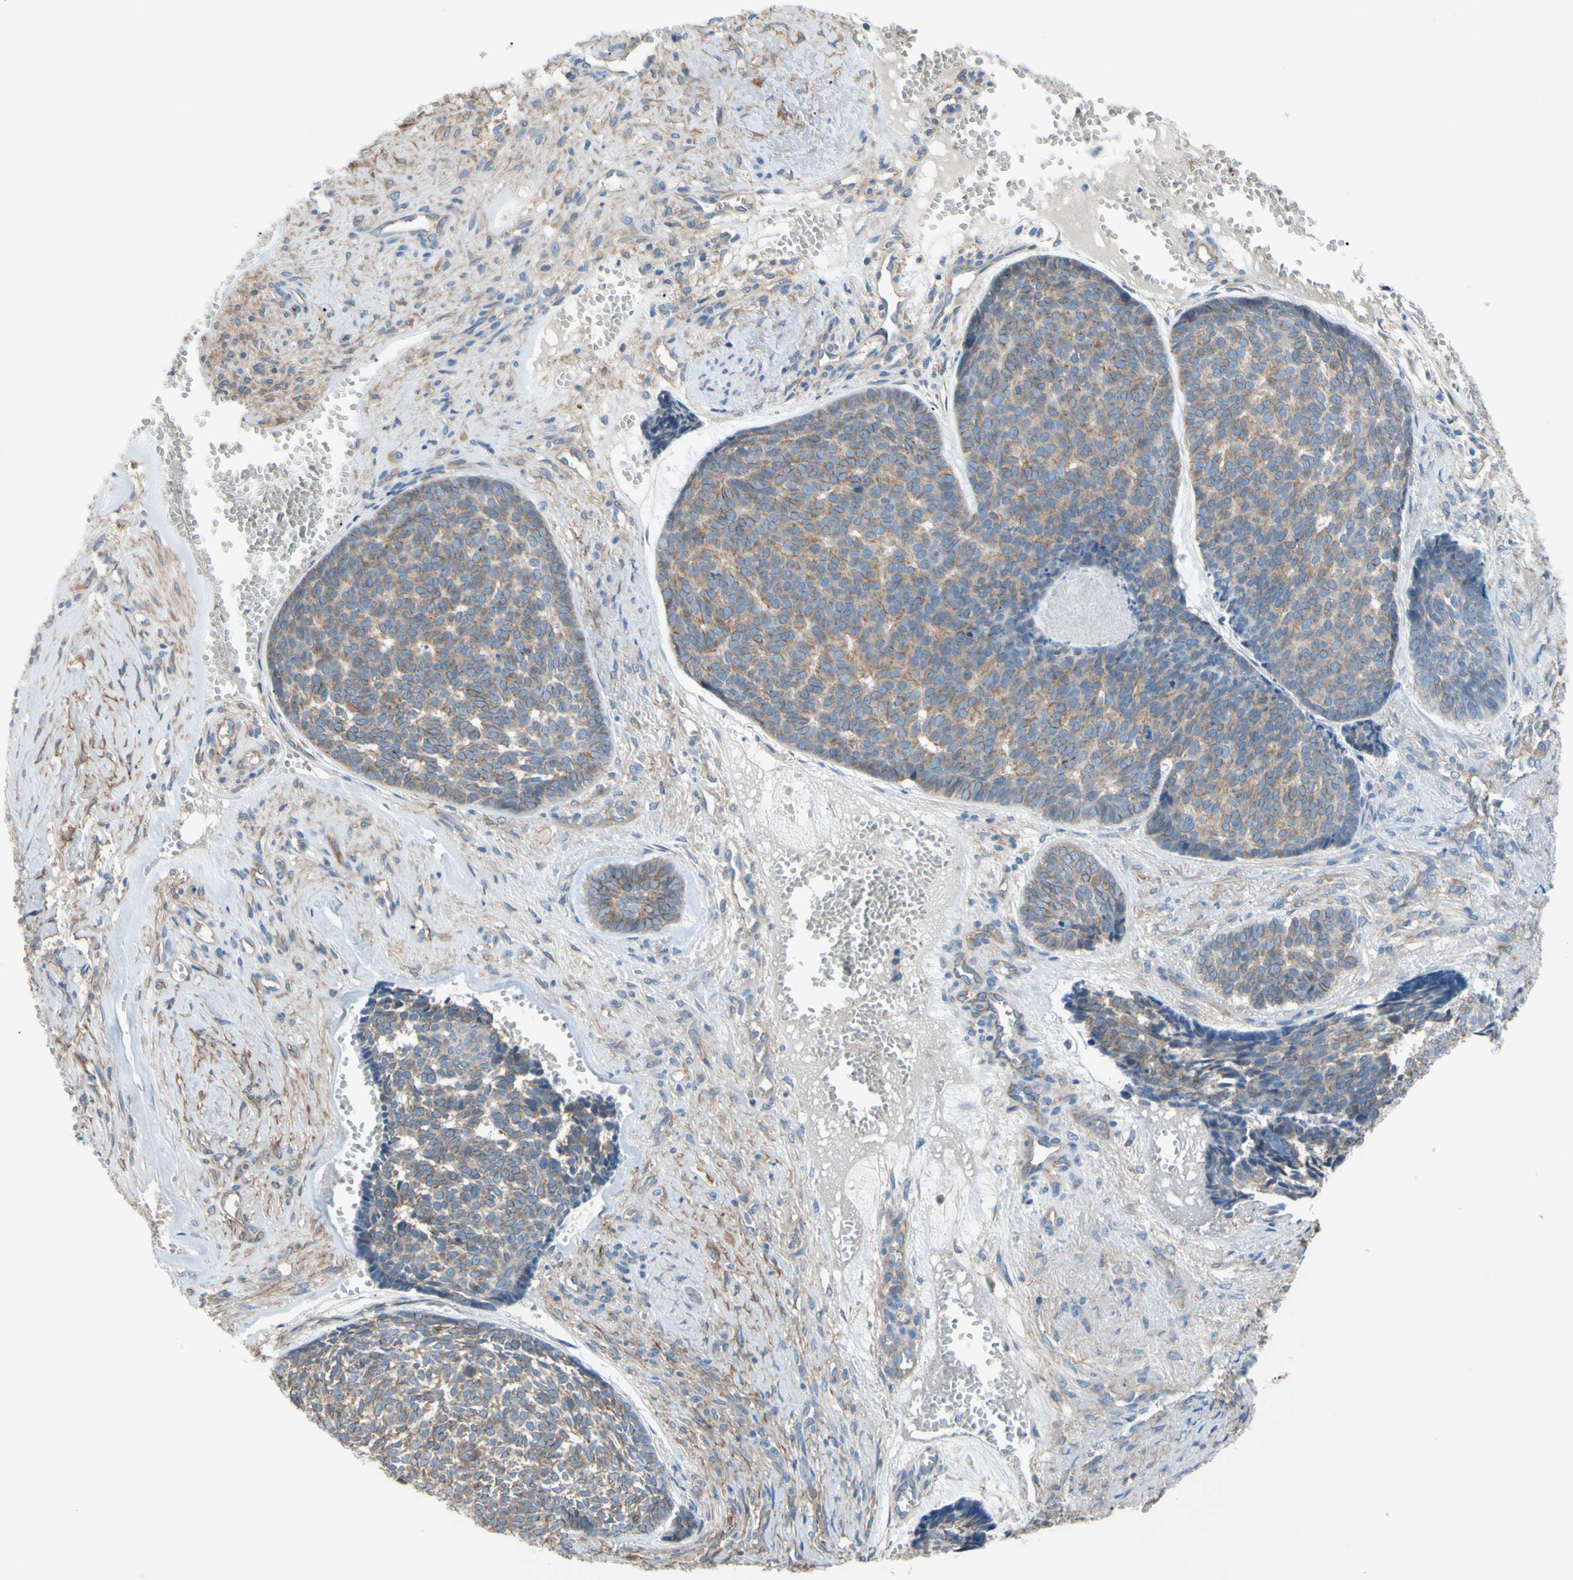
{"staining": {"intensity": "negative", "quantity": "none", "location": "none"}, "tissue": "skin cancer", "cell_type": "Tumor cells", "image_type": "cancer", "snomed": [{"axis": "morphology", "description": "Basal cell carcinoma"}, {"axis": "topography", "description": "Skin"}], "caption": "Immunohistochemistry of human skin cancer reveals no positivity in tumor cells.", "gene": "ADD1", "patient": {"sex": "male", "age": 84}}